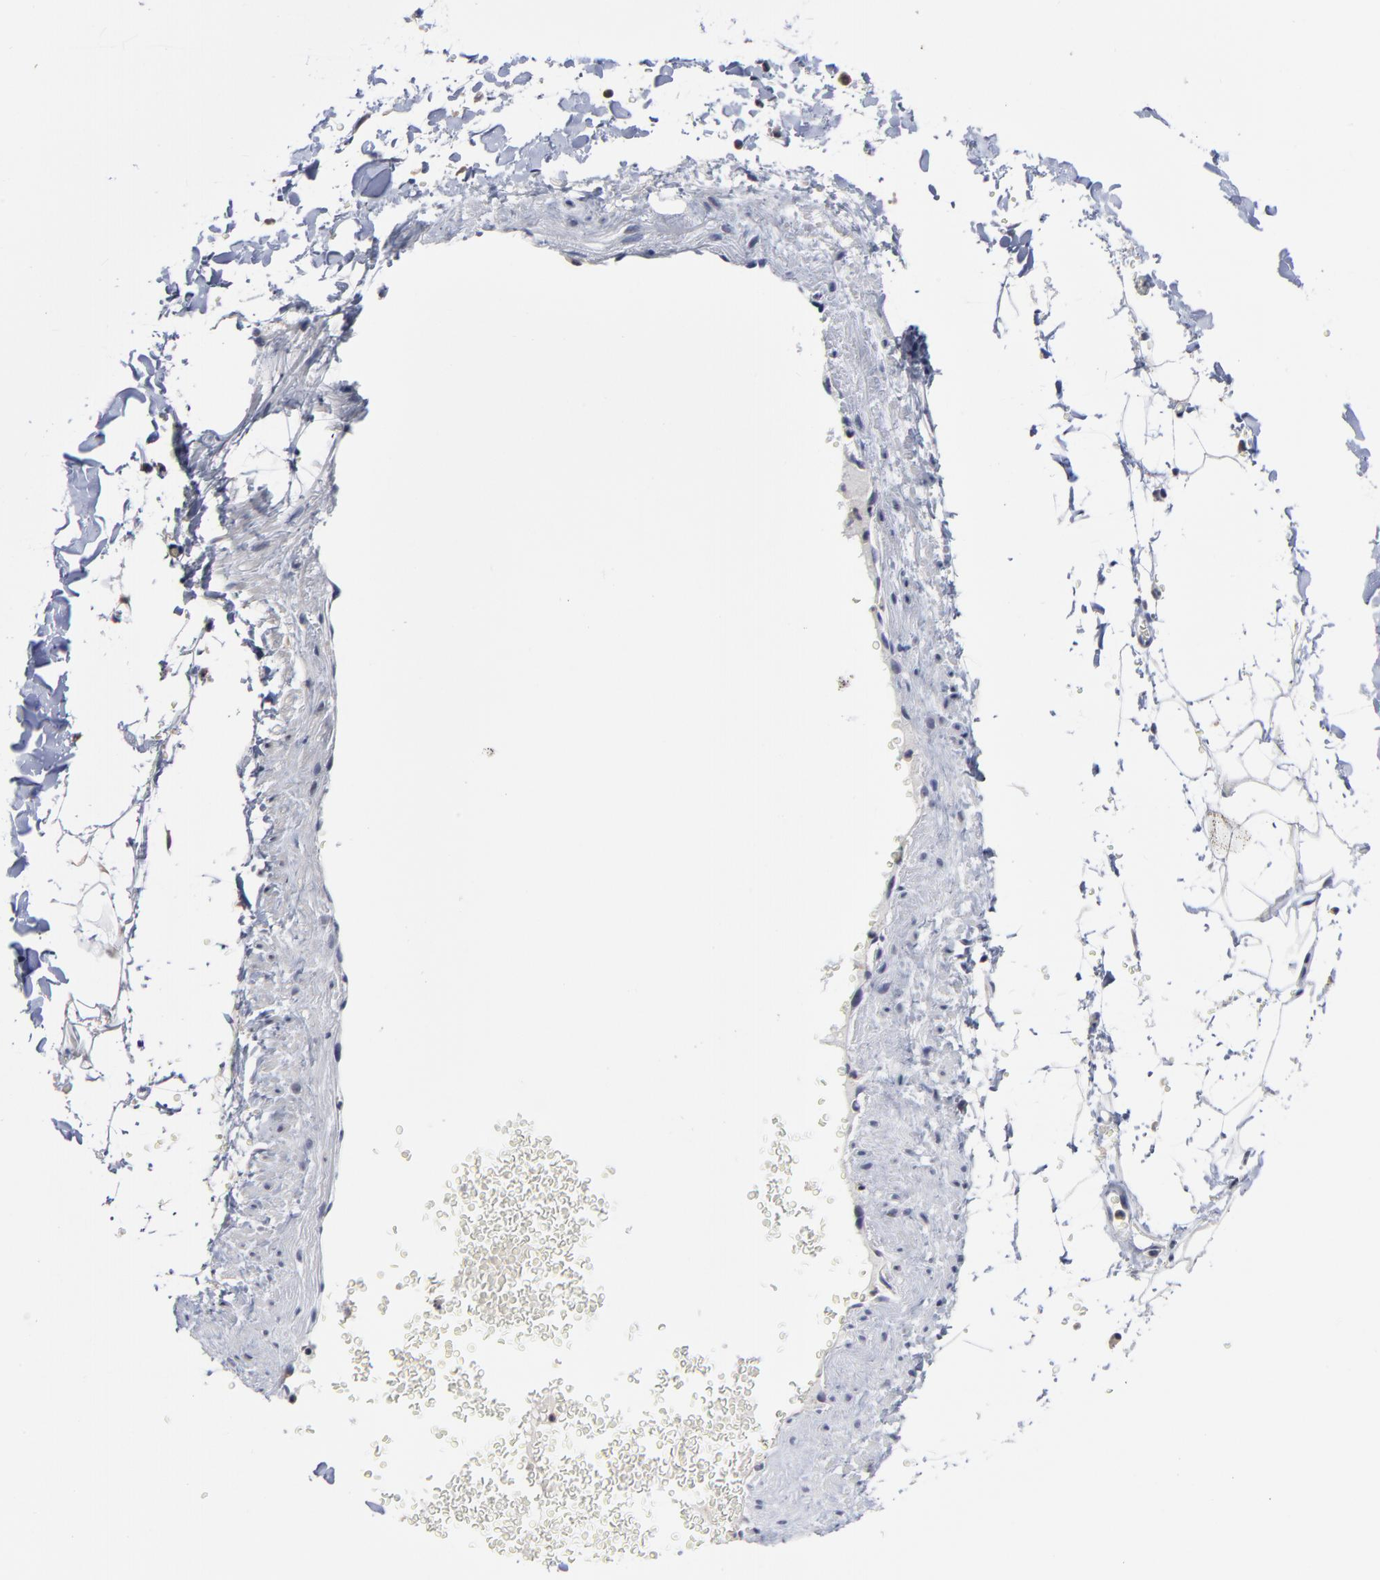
{"staining": {"intensity": "negative", "quantity": "none", "location": "none"}, "tissue": "adipose tissue", "cell_type": "Adipocytes", "image_type": "normal", "snomed": [{"axis": "morphology", "description": "Normal tissue, NOS"}, {"axis": "topography", "description": "Soft tissue"}], "caption": "Immunohistochemistry (IHC) of unremarkable adipose tissue exhibits no expression in adipocytes. Brightfield microscopy of immunohistochemistry (IHC) stained with DAB (3,3'-diaminobenzidine) (brown) and hematoxylin (blue), captured at high magnification.", "gene": "CXADR", "patient": {"sex": "male", "age": 72}}